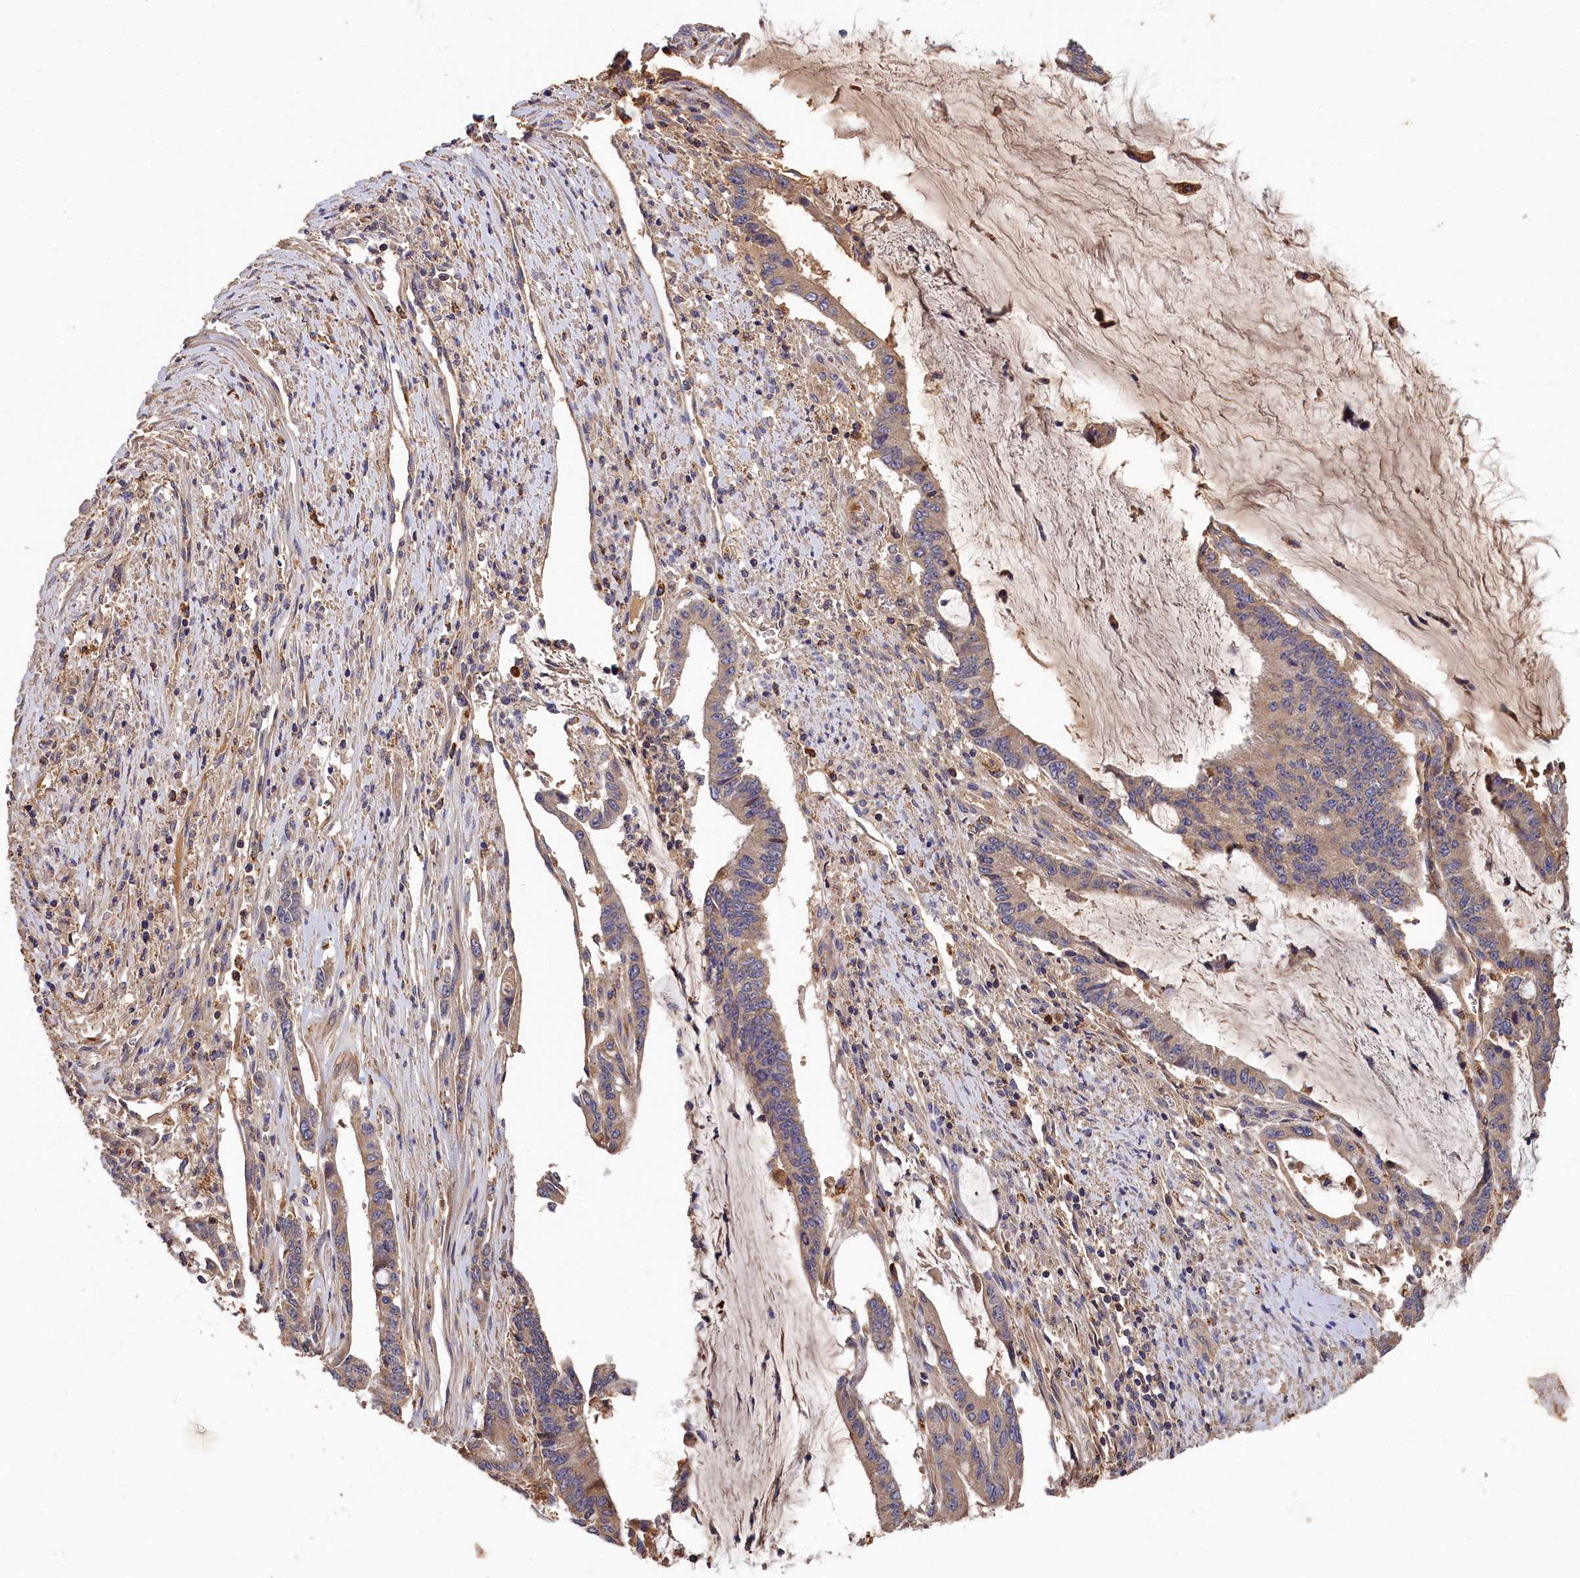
{"staining": {"intensity": "weak", "quantity": "25%-75%", "location": "cytoplasmic/membranous"}, "tissue": "pancreatic cancer", "cell_type": "Tumor cells", "image_type": "cancer", "snomed": [{"axis": "morphology", "description": "Adenocarcinoma, NOS"}, {"axis": "topography", "description": "Pancreas"}], "caption": "About 25%-75% of tumor cells in pancreatic cancer (adenocarcinoma) demonstrate weak cytoplasmic/membranous protein expression as visualized by brown immunohistochemical staining.", "gene": "DHRS11", "patient": {"sex": "female", "age": 50}}